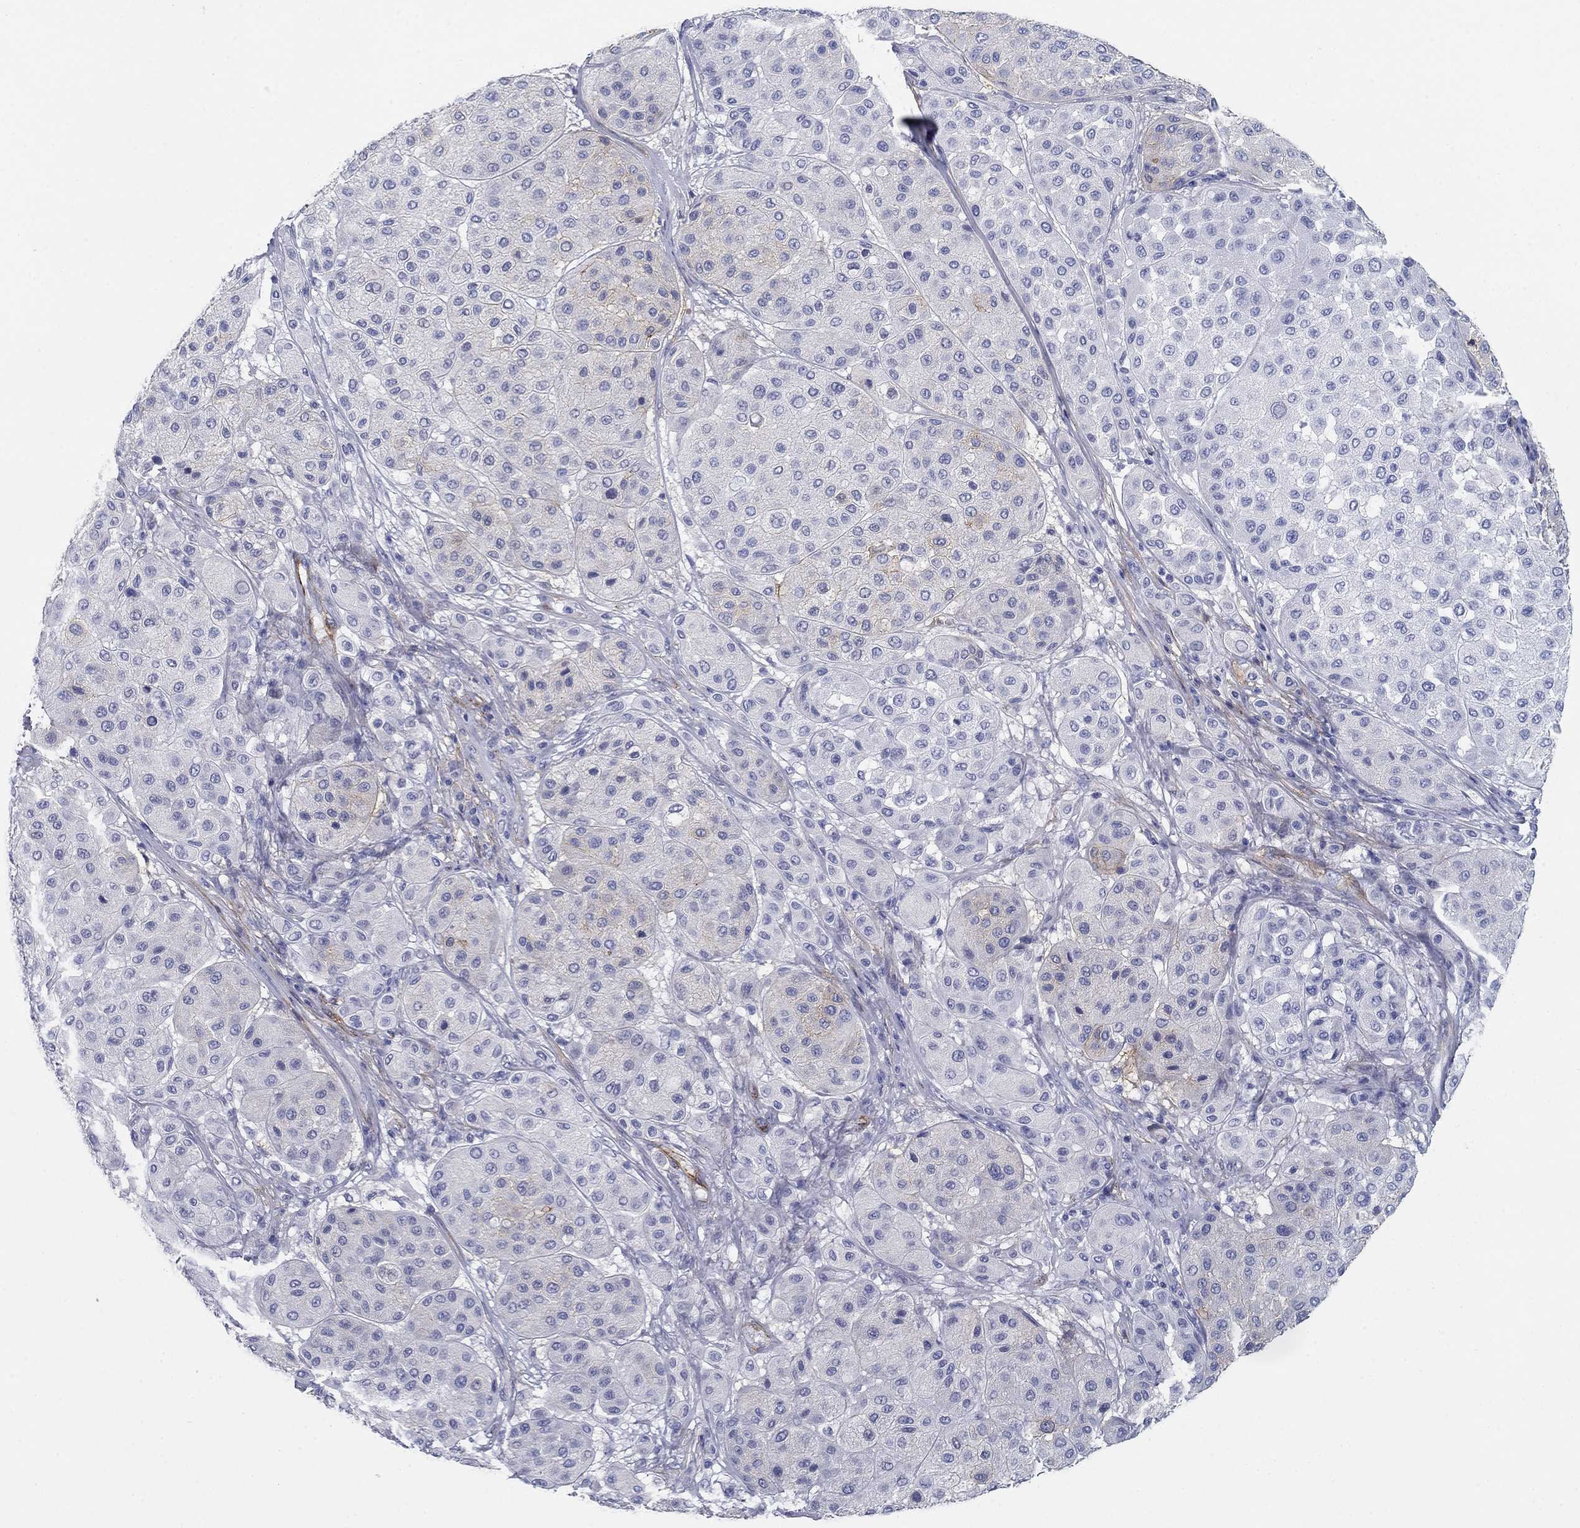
{"staining": {"intensity": "negative", "quantity": "none", "location": "none"}, "tissue": "melanoma", "cell_type": "Tumor cells", "image_type": "cancer", "snomed": [{"axis": "morphology", "description": "Malignant melanoma, Metastatic site"}, {"axis": "topography", "description": "Smooth muscle"}], "caption": "High power microscopy micrograph of an IHC histopathology image of malignant melanoma (metastatic site), revealing no significant staining in tumor cells.", "gene": "GPC1", "patient": {"sex": "male", "age": 41}}